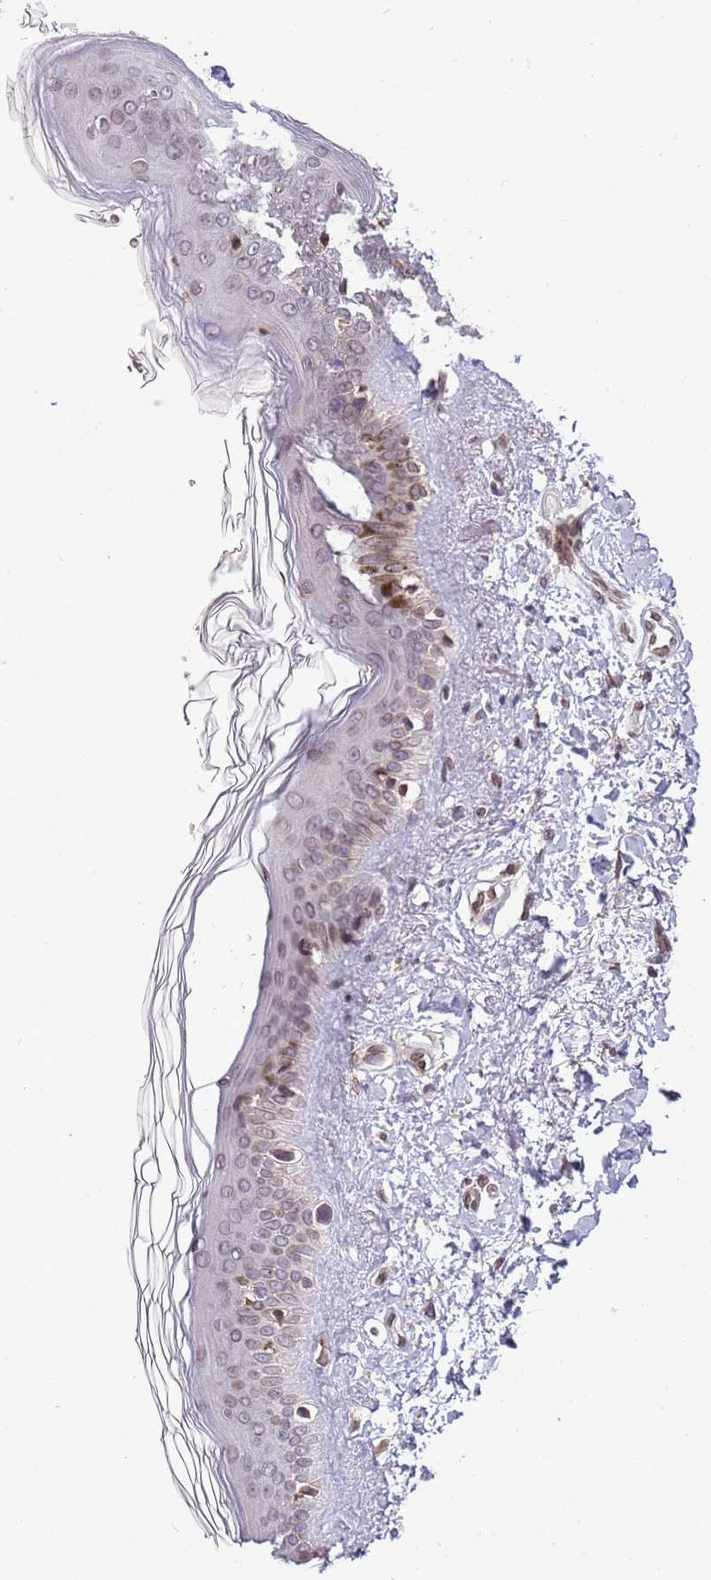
{"staining": {"intensity": "weak", "quantity": ">75%", "location": "nuclear"}, "tissue": "skin", "cell_type": "Fibroblasts", "image_type": "normal", "snomed": [{"axis": "morphology", "description": "Normal tissue, NOS"}, {"axis": "topography", "description": "Skin"}], "caption": "Immunohistochemical staining of benign skin displays weak nuclear protein staining in about >75% of fibroblasts.", "gene": "ZNF665", "patient": {"sex": "female", "age": 58}}